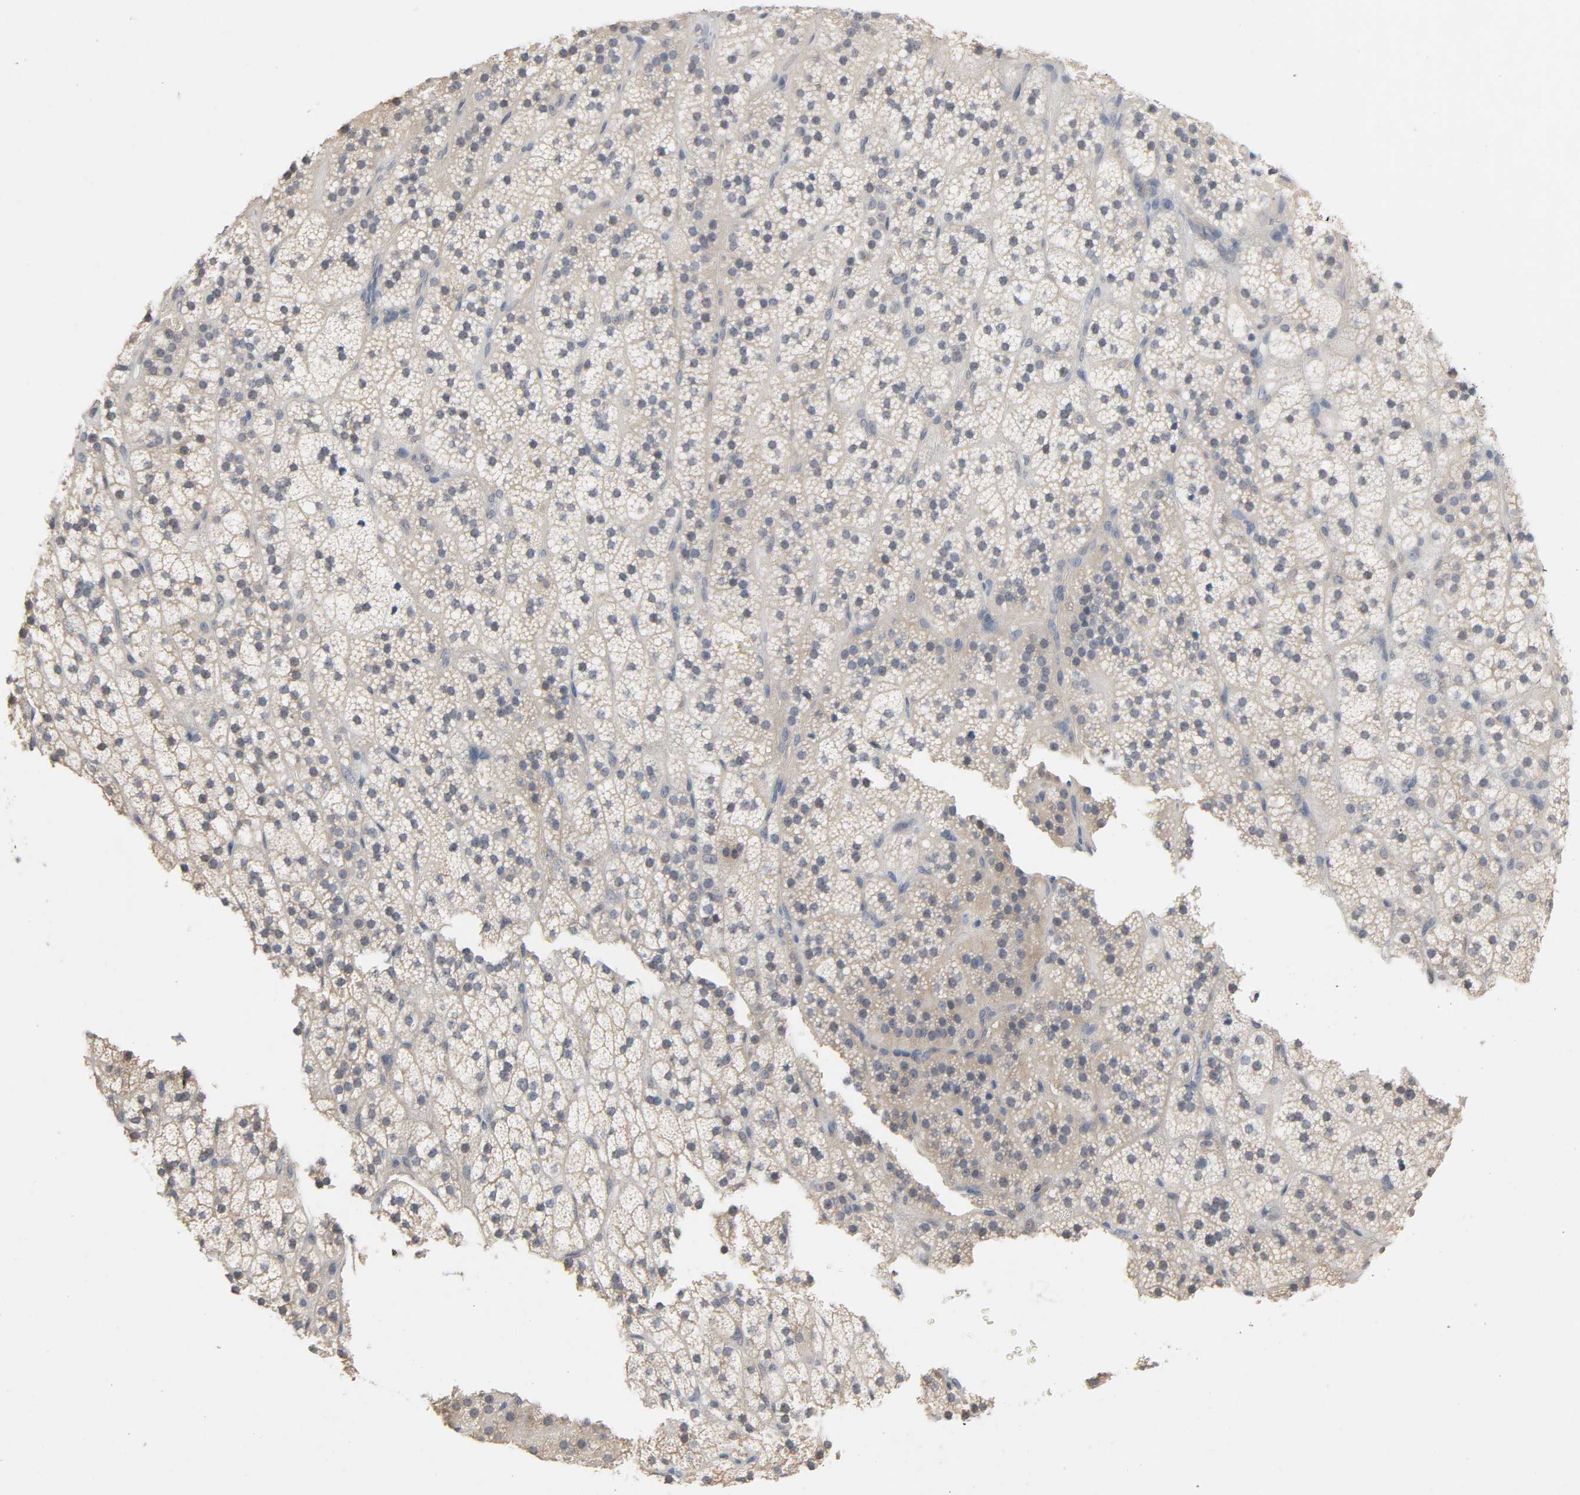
{"staining": {"intensity": "moderate", "quantity": "25%-75%", "location": "cytoplasmic/membranous"}, "tissue": "adrenal gland", "cell_type": "Glandular cells", "image_type": "normal", "snomed": [{"axis": "morphology", "description": "Normal tissue, NOS"}, {"axis": "topography", "description": "Adrenal gland"}], "caption": "Immunohistochemical staining of normal human adrenal gland reveals moderate cytoplasmic/membranous protein positivity in approximately 25%-75% of glandular cells.", "gene": "CD4", "patient": {"sex": "male", "age": 35}}